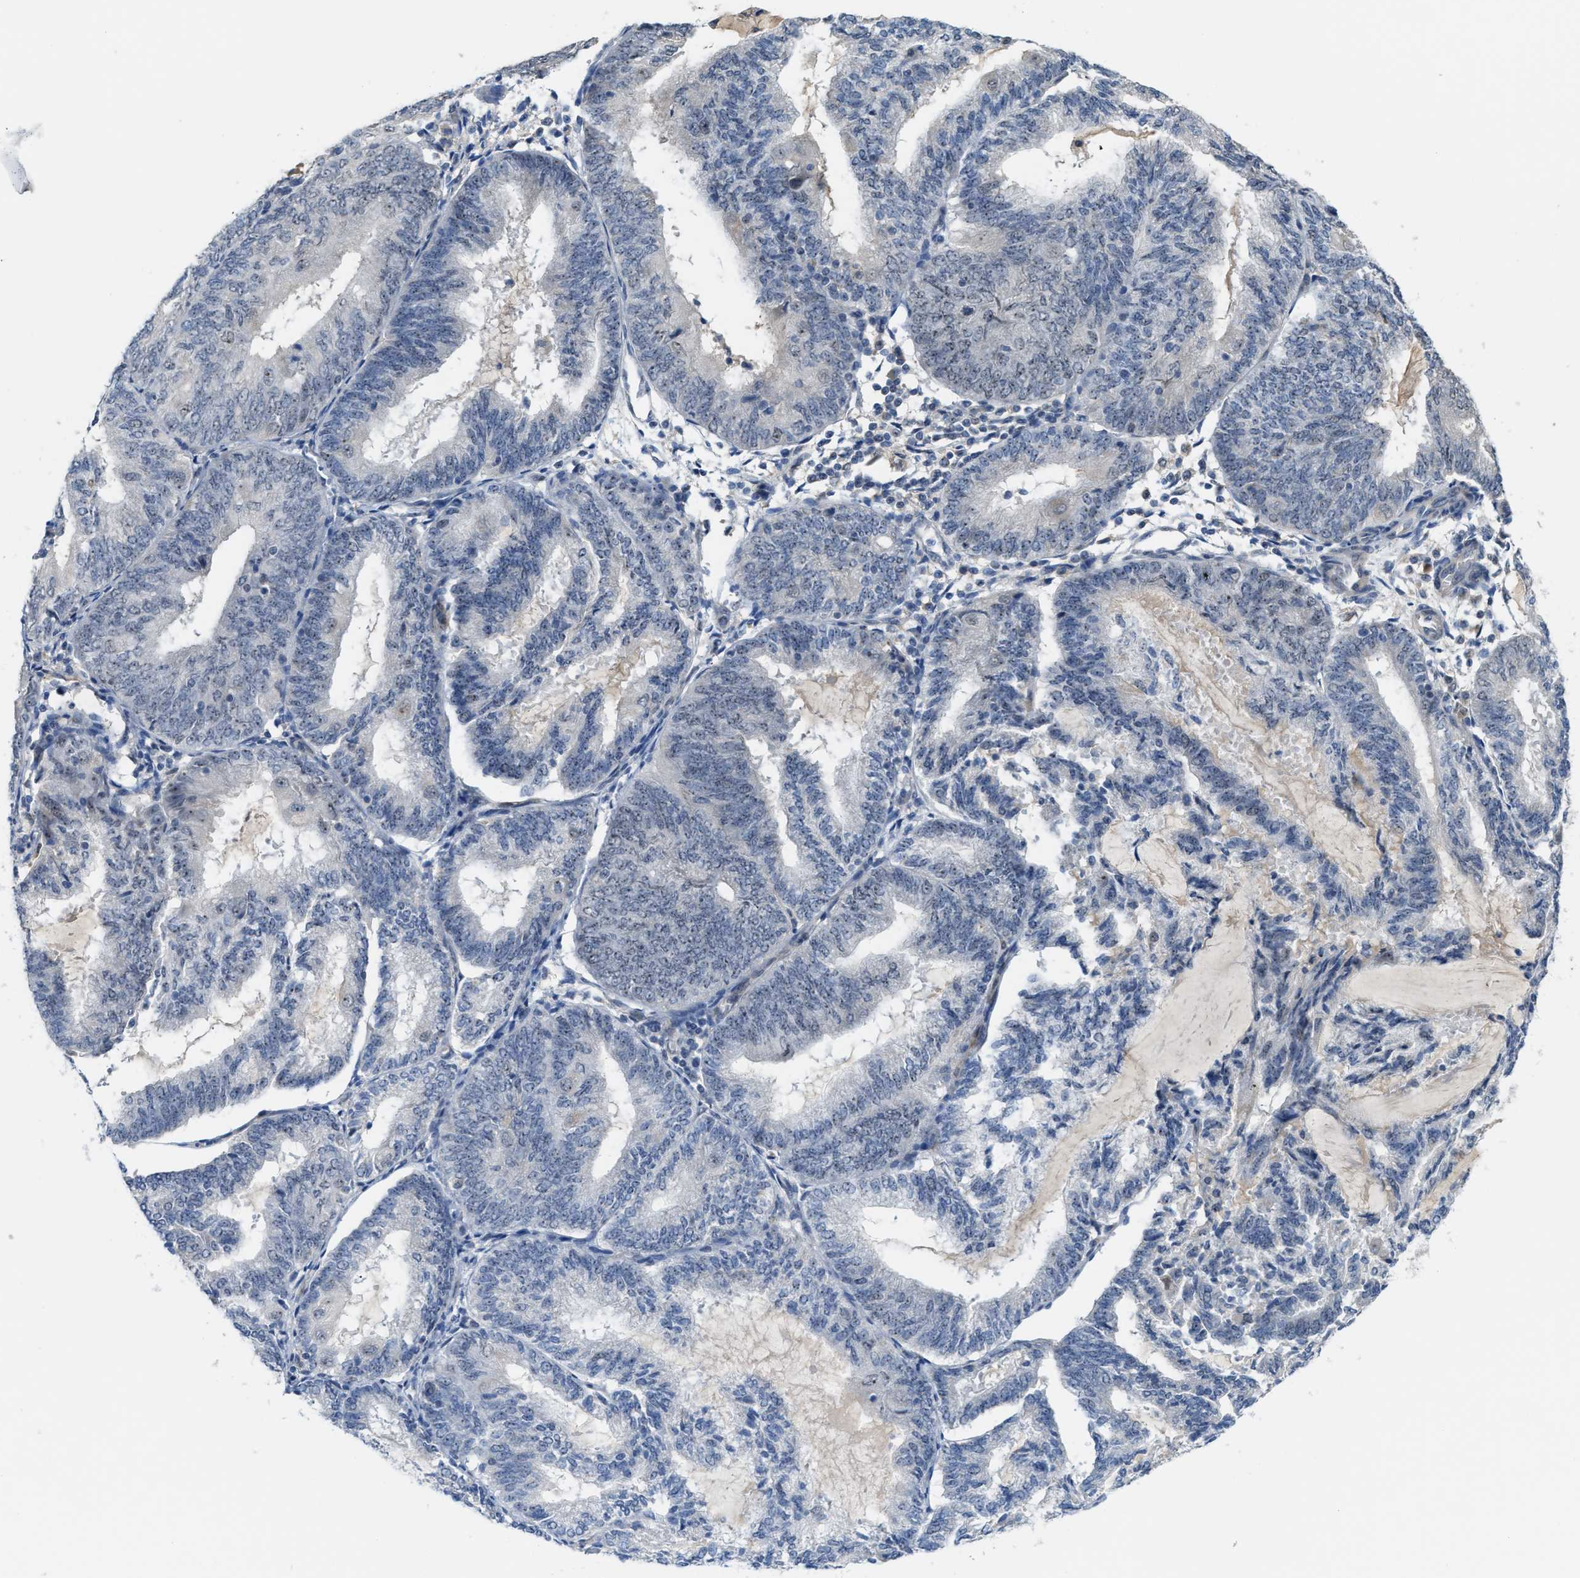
{"staining": {"intensity": "weak", "quantity": "<25%", "location": "nuclear"}, "tissue": "endometrial cancer", "cell_type": "Tumor cells", "image_type": "cancer", "snomed": [{"axis": "morphology", "description": "Adenocarcinoma, NOS"}, {"axis": "topography", "description": "Endometrium"}], "caption": "The histopathology image reveals no significant staining in tumor cells of endometrial adenocarcinoma.", "gene": "ZNF783", "patient": {"sex": "female", "age": 81}}